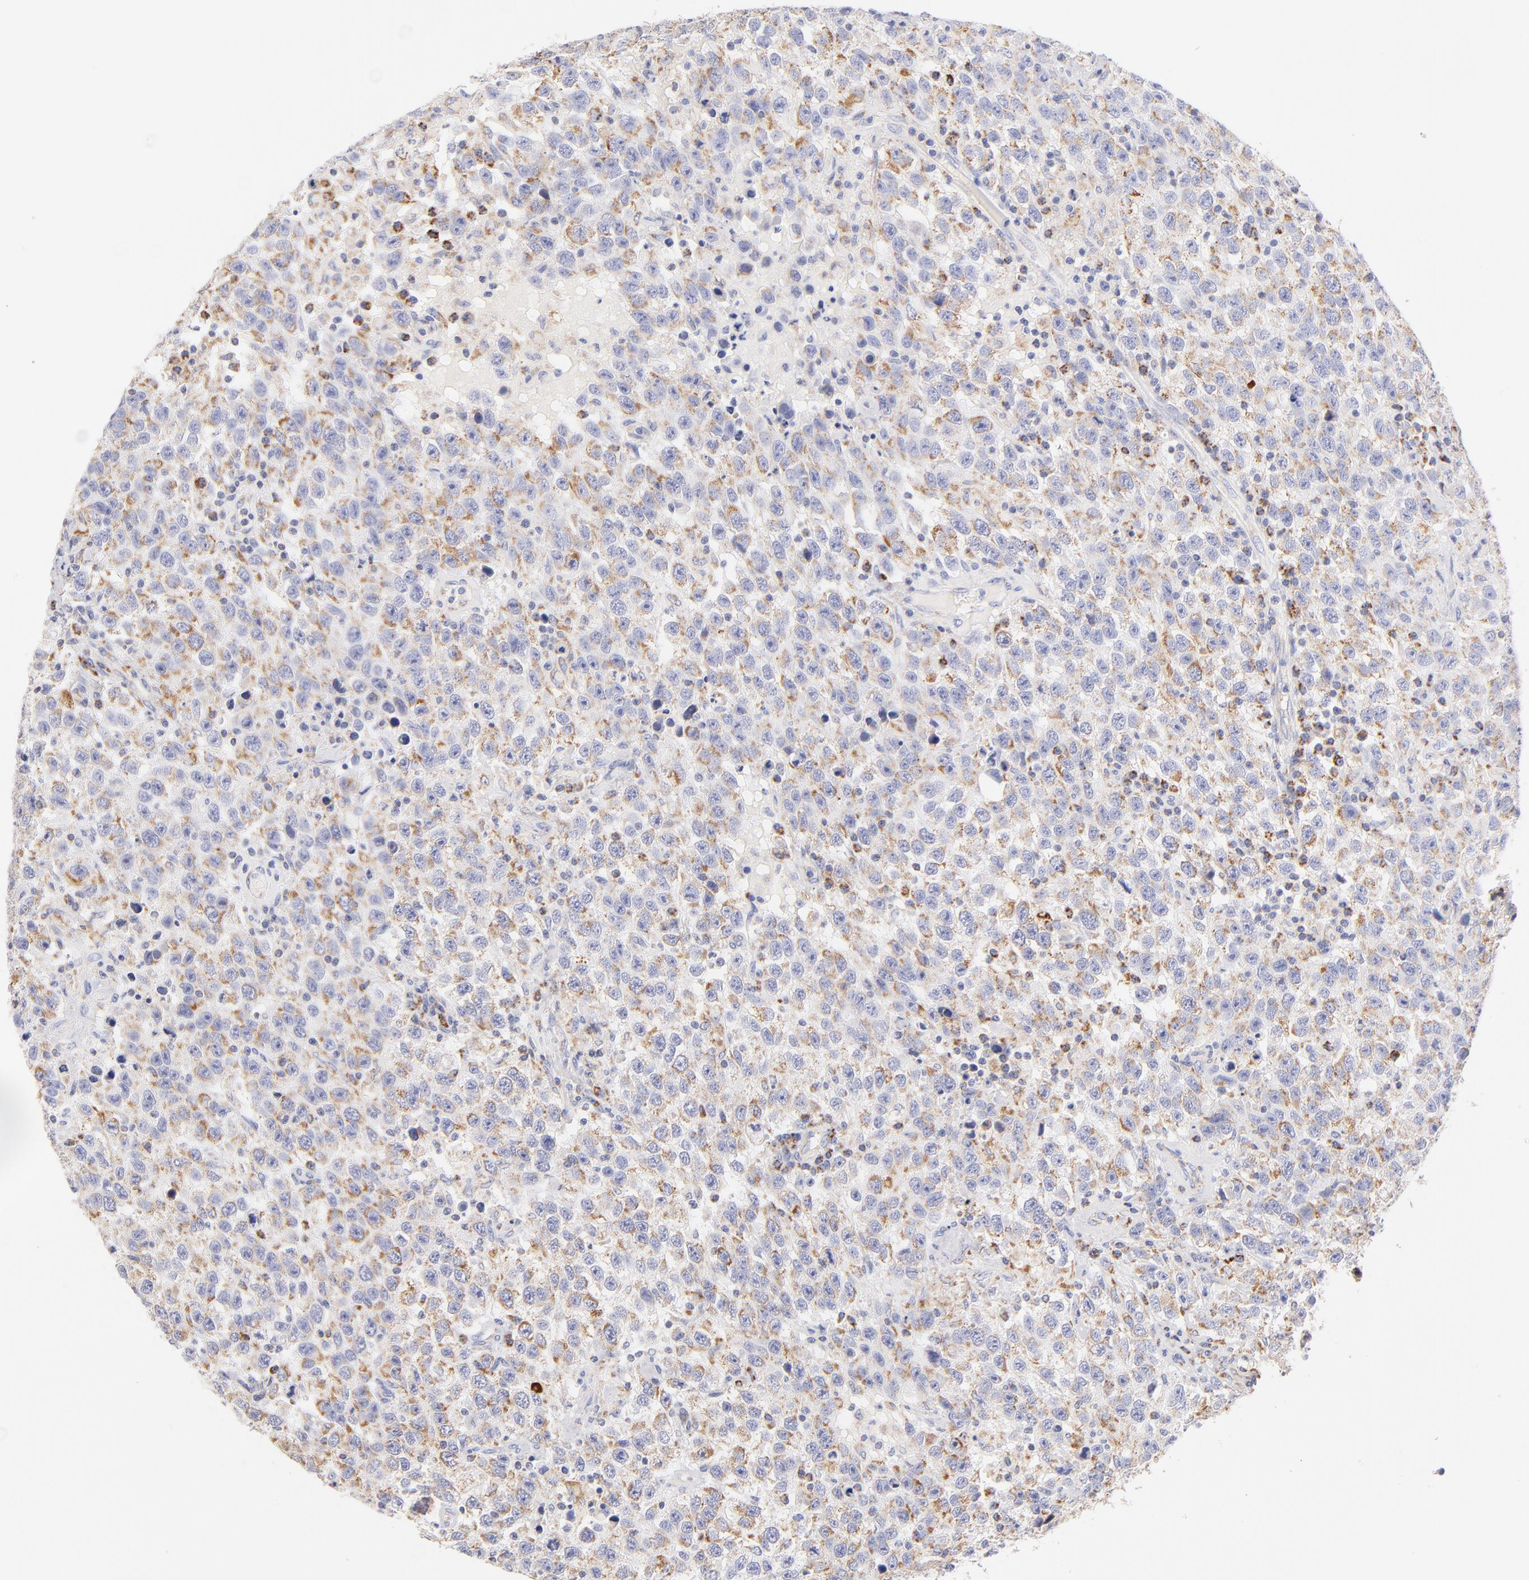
{"staining": {"intensity": "moderate", "quantity": ">75%", "location": "cytoplasmic/membranous"}, "tissue": "testis cancer", "cell_type": "Tumor cells", "image_type": "cancer", "snomed": [{"axis": "morphology", "description": "Seminoma, NOS"}, {"axis": "topography", "description": "Testis"}], "caption": "This is a micrograph of immunohistochemistry staining of seminoma (testis), which shows moderate positivity in the cytoplasmic/membranous of tumor cells.", "gene": "AIFM1", "patient": {"sex": "male", "age": 41}}